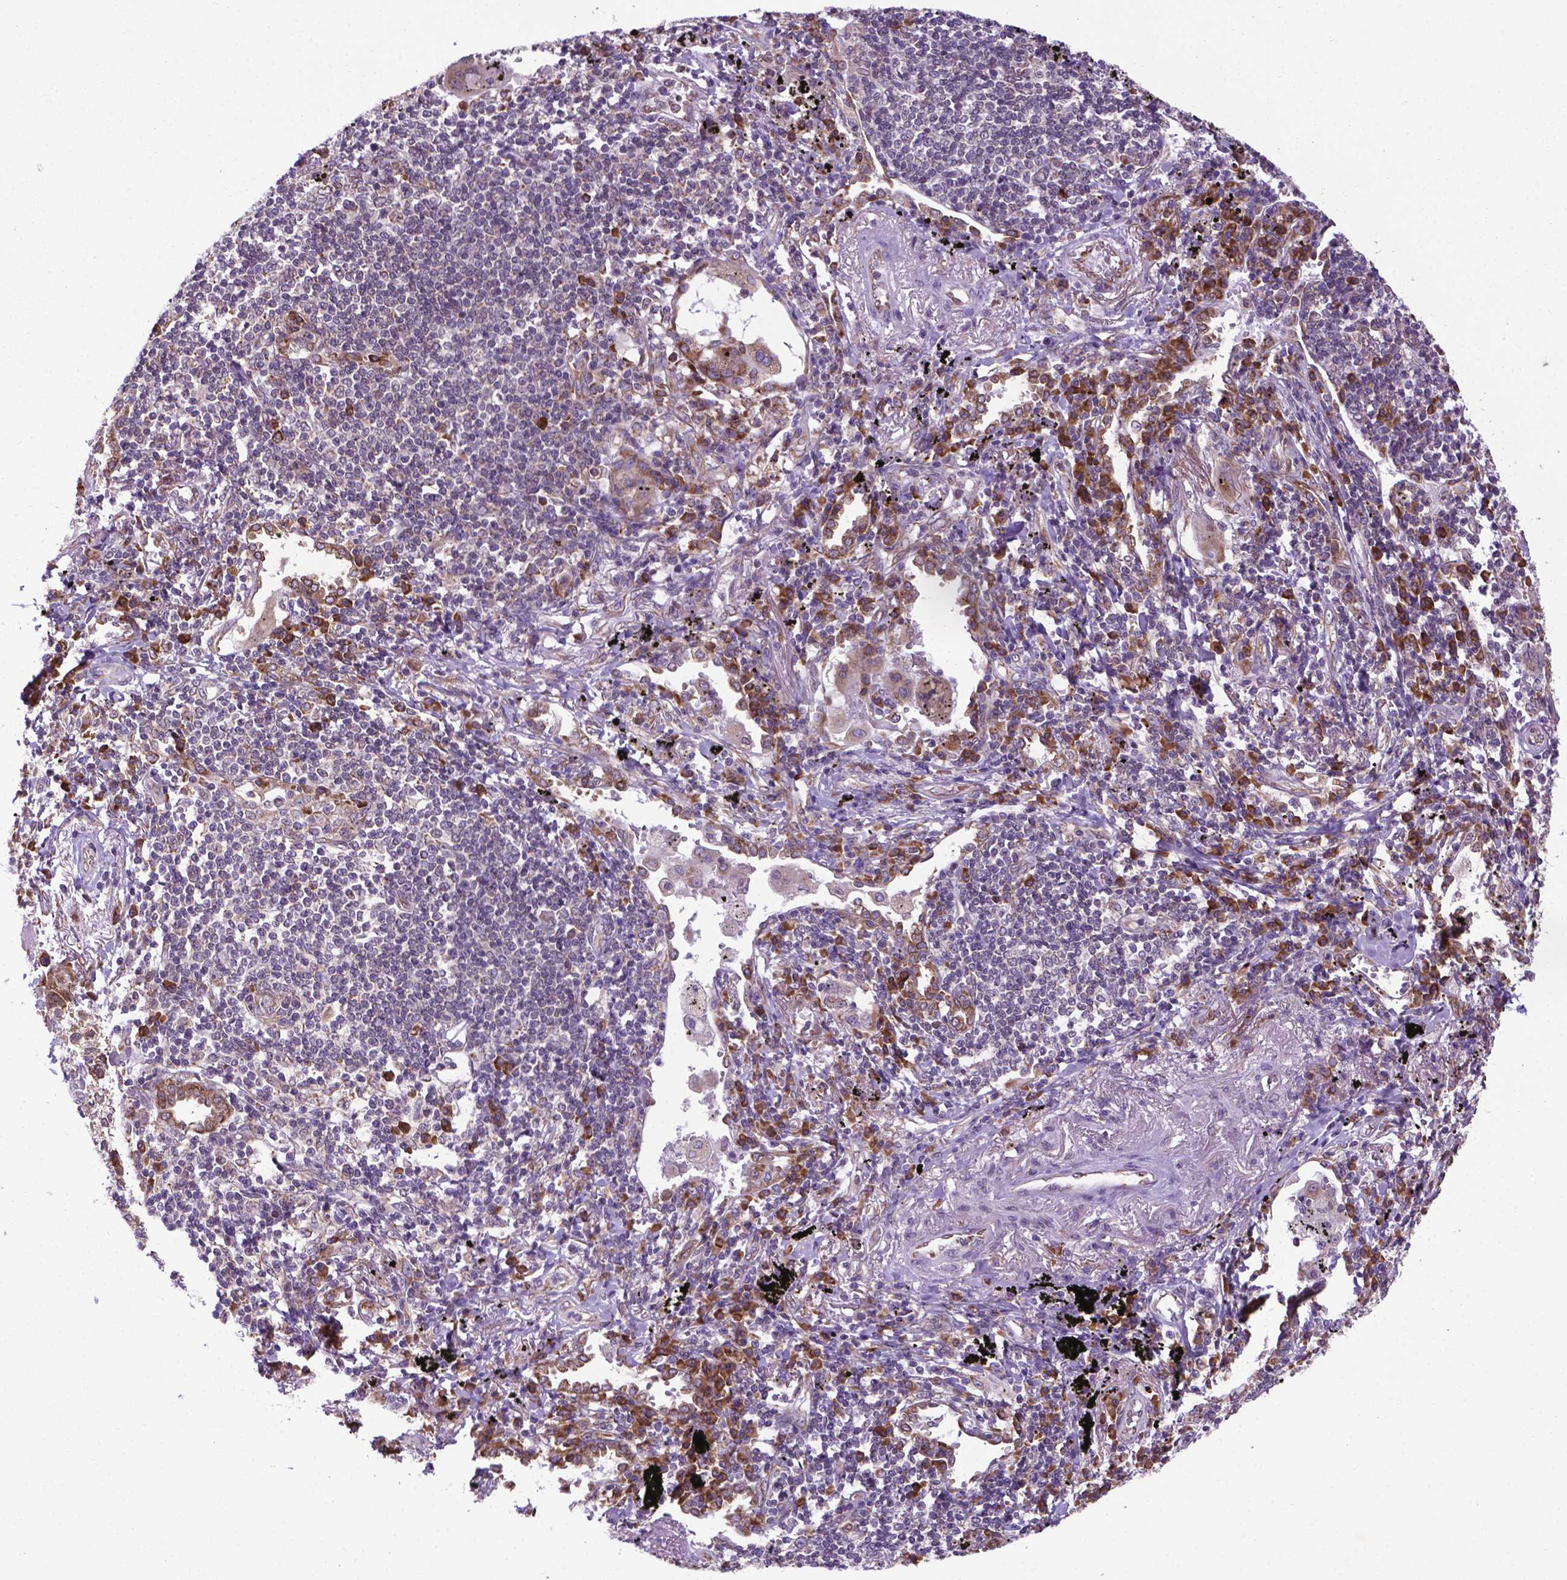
{"staining": {"intensity": "moderate", "quantity": ">75%", "location": "cytoplasmic/membranous"}, "tissue": "lung cancer", "cell_type": "Tumor cells", "image_type": "cancer", "snomed": [{"axis": "morphology", "description": "Squamous cell carcinoma, NOS"}, {"axis": "topography", "description": "Lung"}], "caption": "Tumor cells show medium levels of moderate cytoplasmic/membranous staining in about >75% of cells in lung cancer.", "gene": "WDR83OS", "patient": {"sex": "male", "age": 78}}